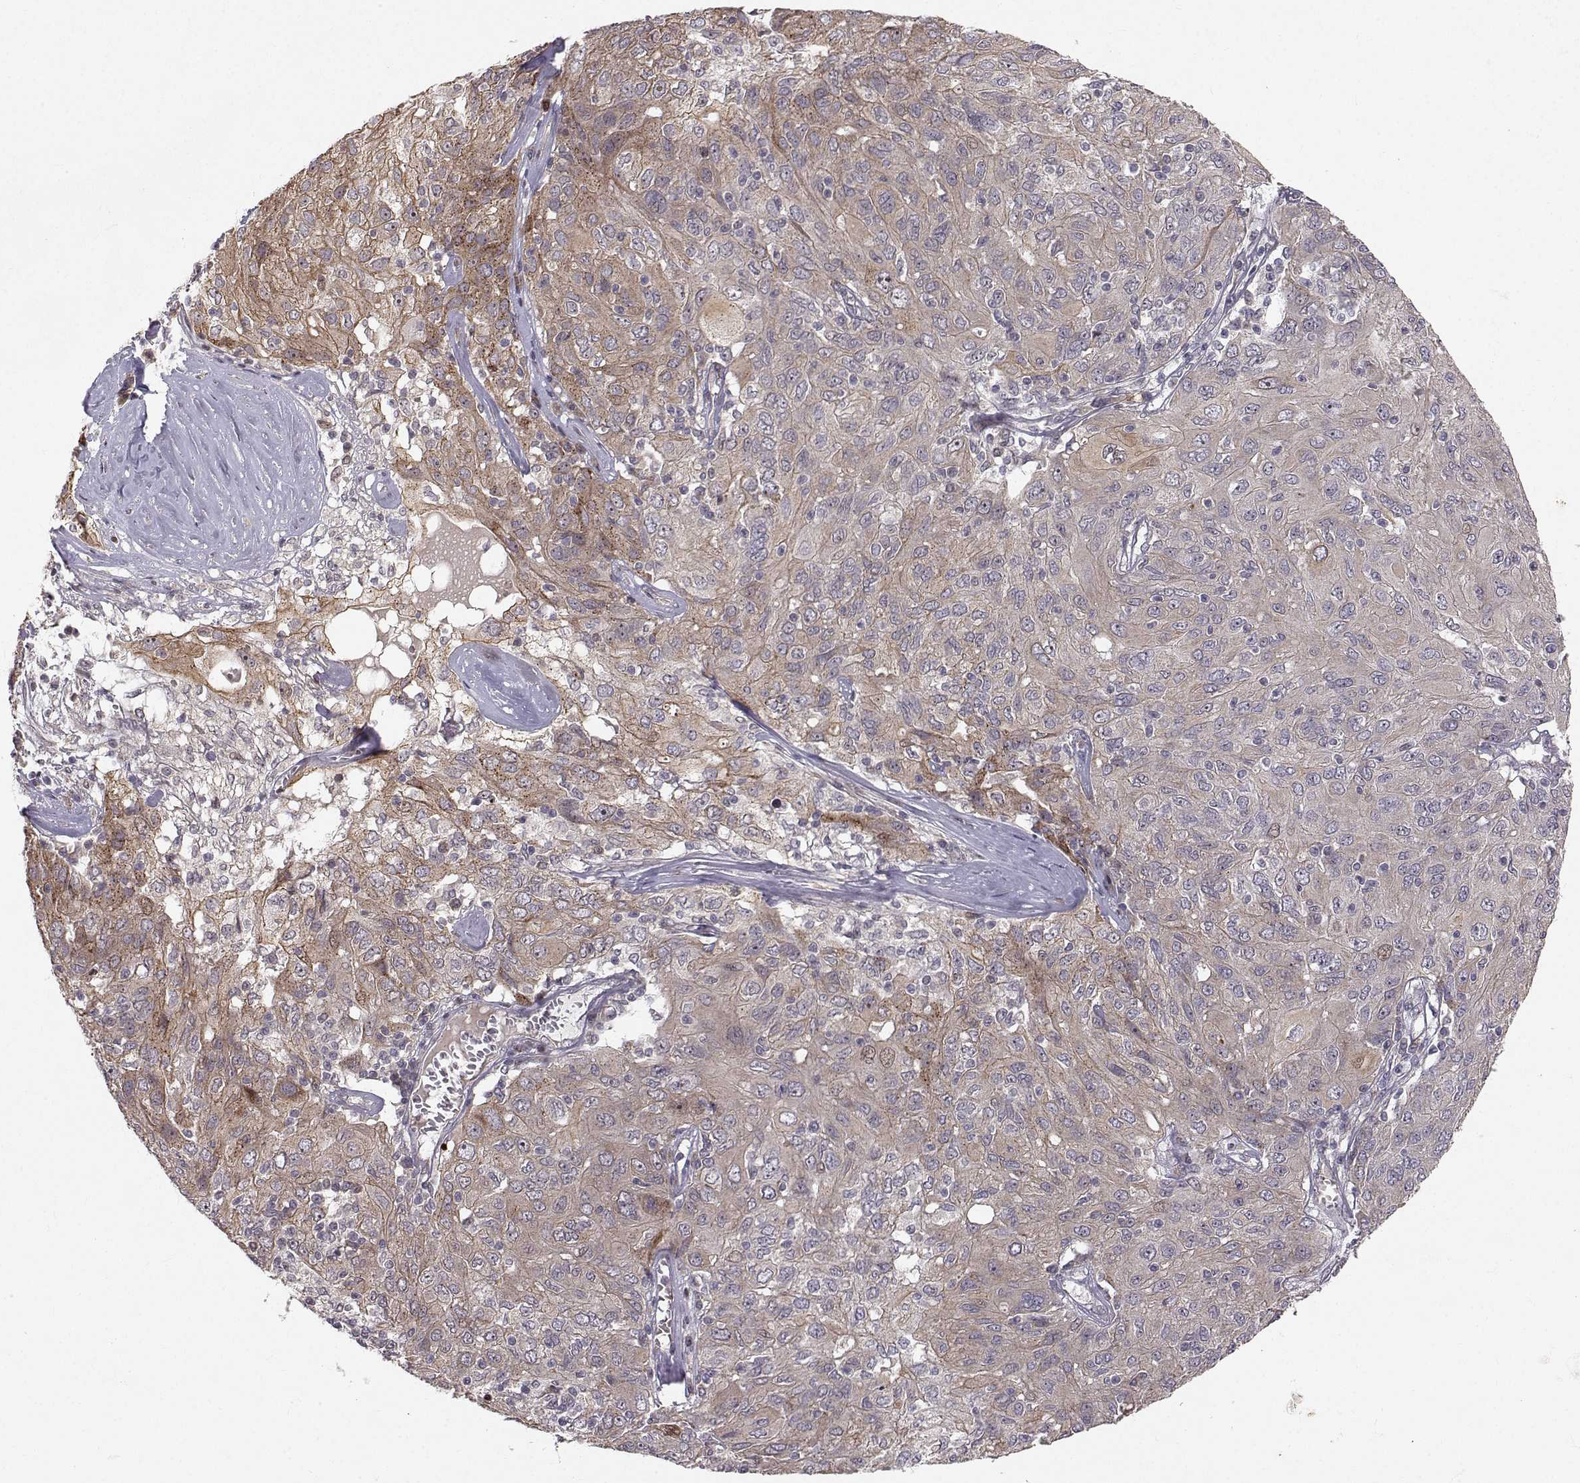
{"staining": {"intensity": "moderate", "quantity": "<25%", "location": "cytoplasmic/membranous"}, "tissue": "ovarian cancer", "cell_type": "Tumor cells", "image_type": "cancer", "snomed": [{"axis": "morphology", "description": "Carcinoma, endometroid"}, {"axis": "topography", "description": "Ovary"}], "caption": "IHC of ovarian cancer demonstrates low levels of moderate cytoplasmic/membranous positivity in about <25% of tumor cells.", "gene": "APC", "patient": {"sex": "female", "age": 50}}